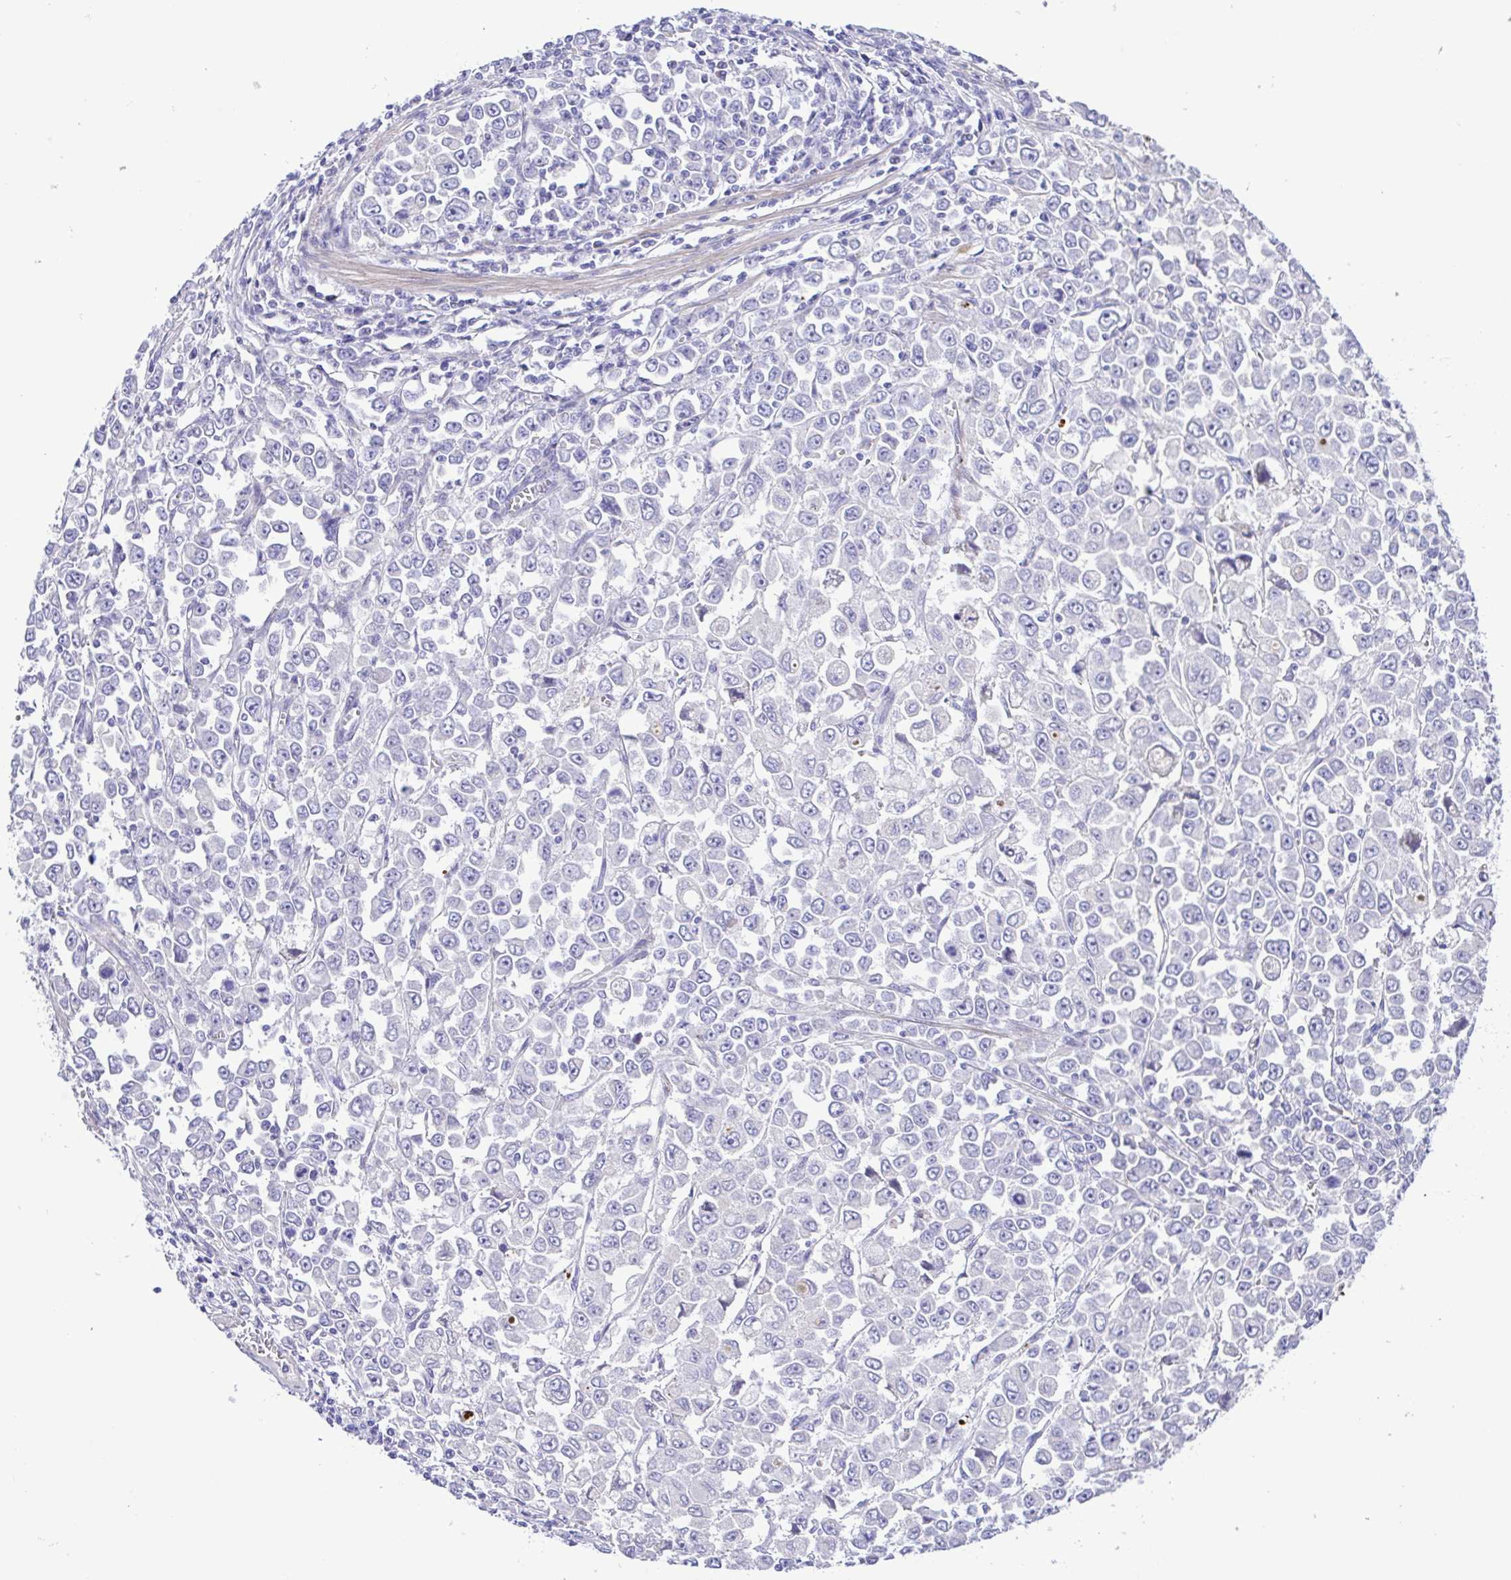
{"staining": {"intensity": "negative", "quantity": "none", "location": "none"}, "tissue": "stomach cancer", "cell_type": "Tumor cells", "image_type": "cancer", "snomed": [{"axis": "morphology", "description": "Adenocarcinoma, NOS"}, {"axis": "topography", "description": "Stomach, upper"}], "caption": "Tumor cells show no significant protein staining in adenocarcinoma (stomach). The staining is performed using DAB brown chromogen with nuclei counter-stained in using hematoxylin.", "gene": "GABBR2", "patient": {"sex": "male", "age": 70}}